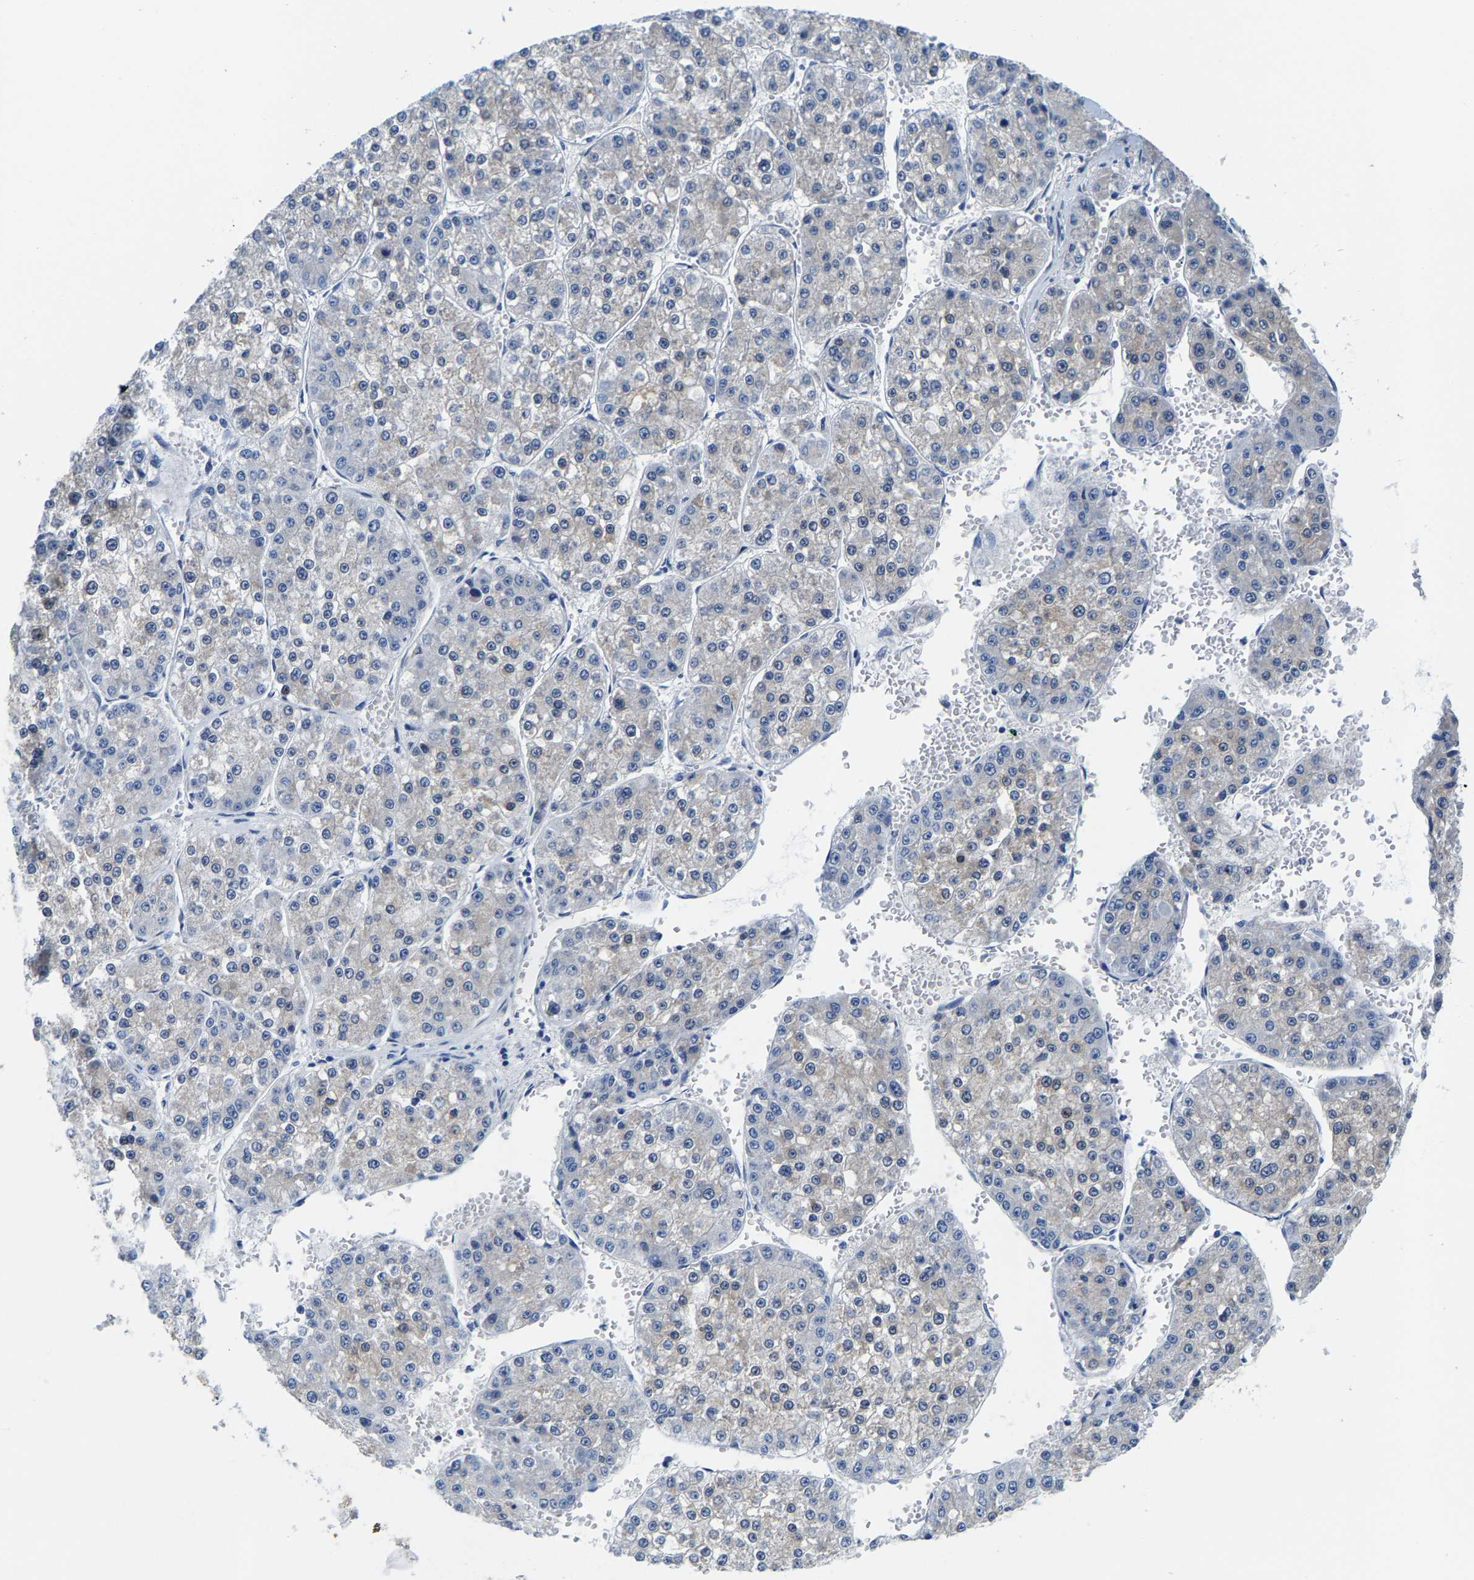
{"staining": {"intensity": "negative", "quantity": "none", "location": "none"}, "tissue": "liver cancer", "cell_type": "Tumor cells", "image_type": "cancer", "snomed": [{"axis": "morphology", "description": "Carcinoma, Hepatocellular, NOS"}, {"axis": "topography", "description": "Liver"}], "caption": "DAB immunohistochemical staining of human liver cancer shows no significant staining in tumor cells.", "gene": "KLHL1", "patient": {"sex": "female", "age": 73}}